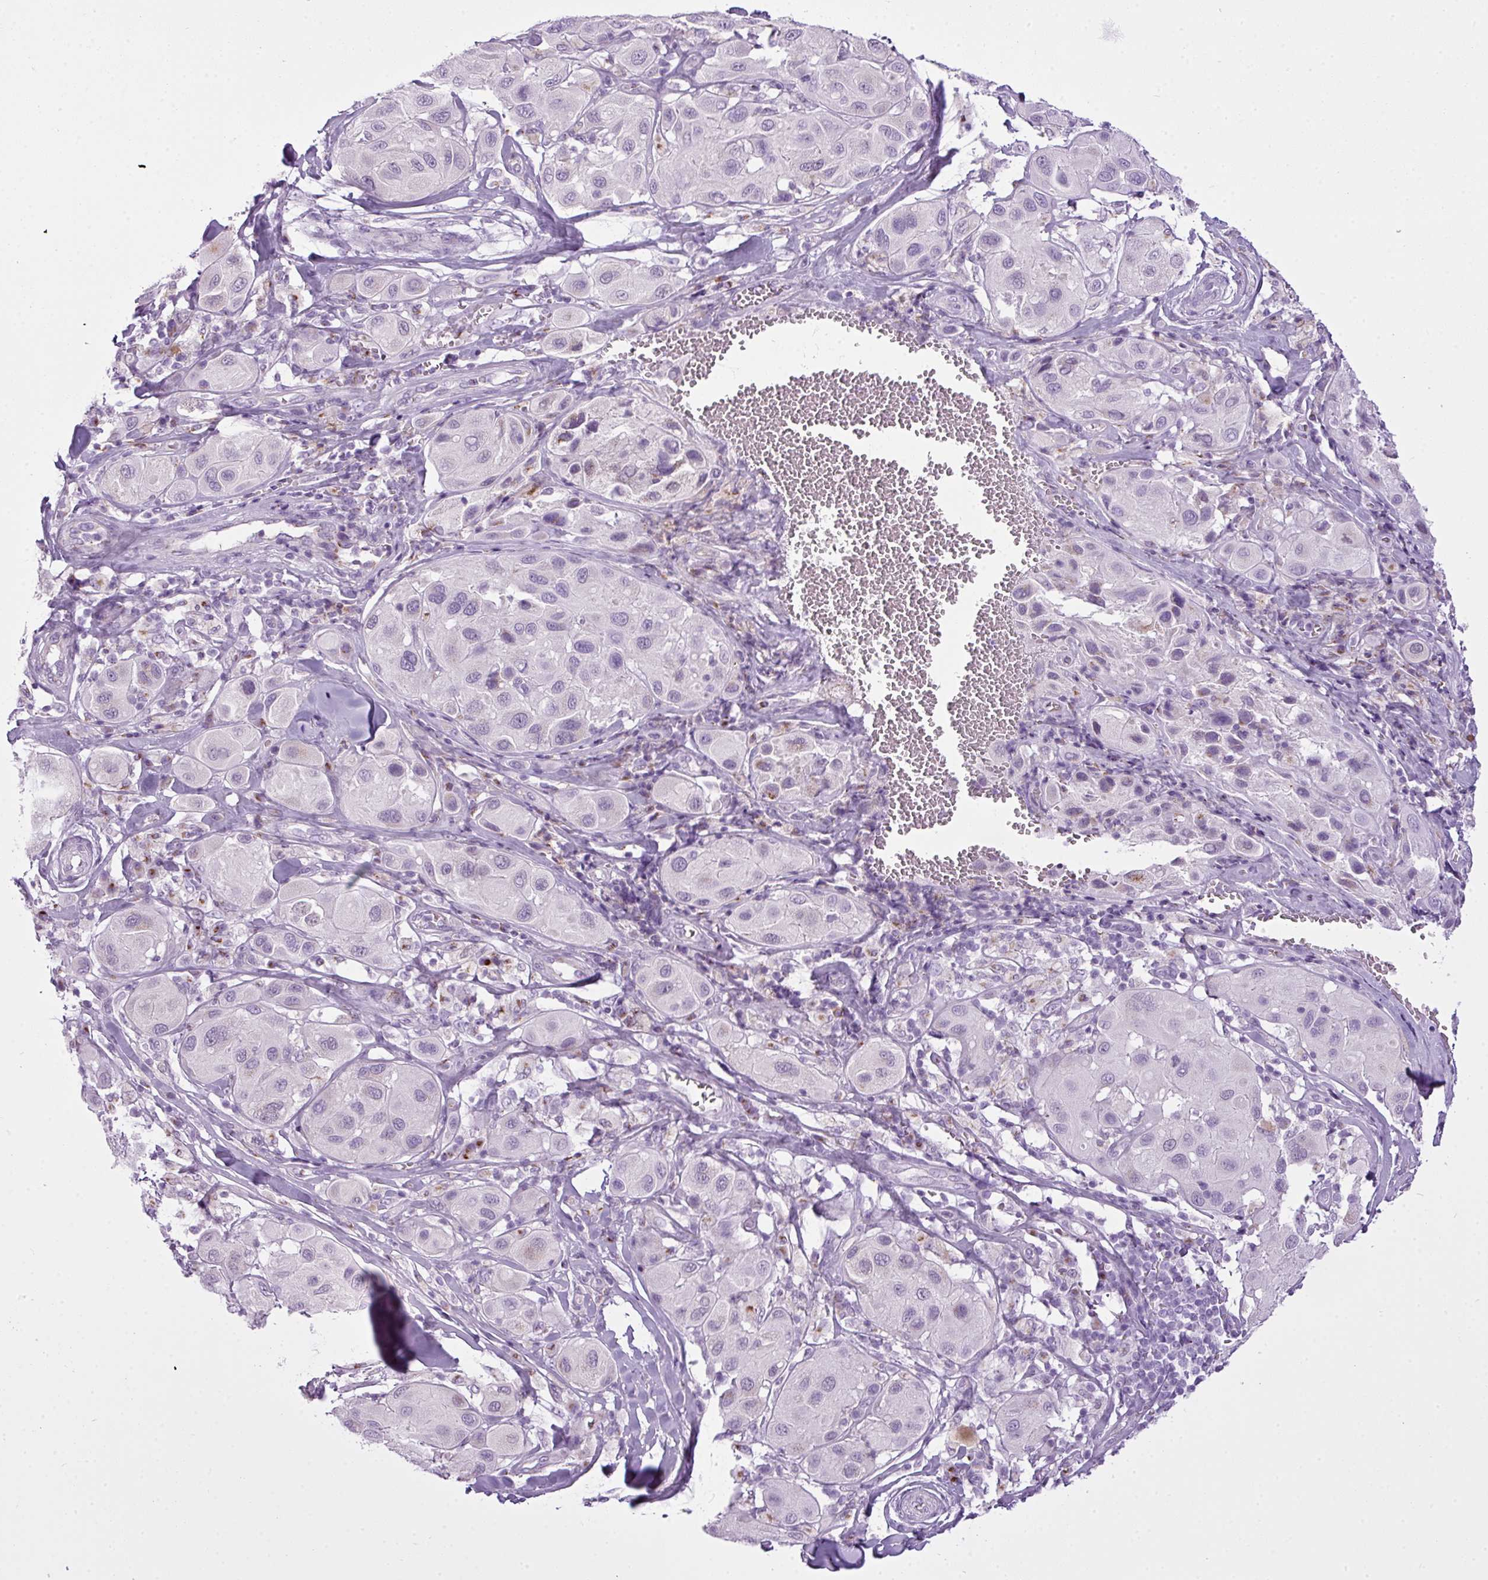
{"staining": {"intensity": "negative", "quantity": "none", "location": "none"}, "tissue": "melanoma", "cell_type": "Tumor cells", "image_type": "cancer", "snomed": [{"axis": "morphology", "description": "Malignant melanoma, Metastatic site"}, {"axis": "topography", "description": "Skin"}], "caption": "The IHC image has no significant positivity in tumor cells of melanoma tissue.", "gene": "FAM43A", "patient": {"sex": "male", "age": 41}}